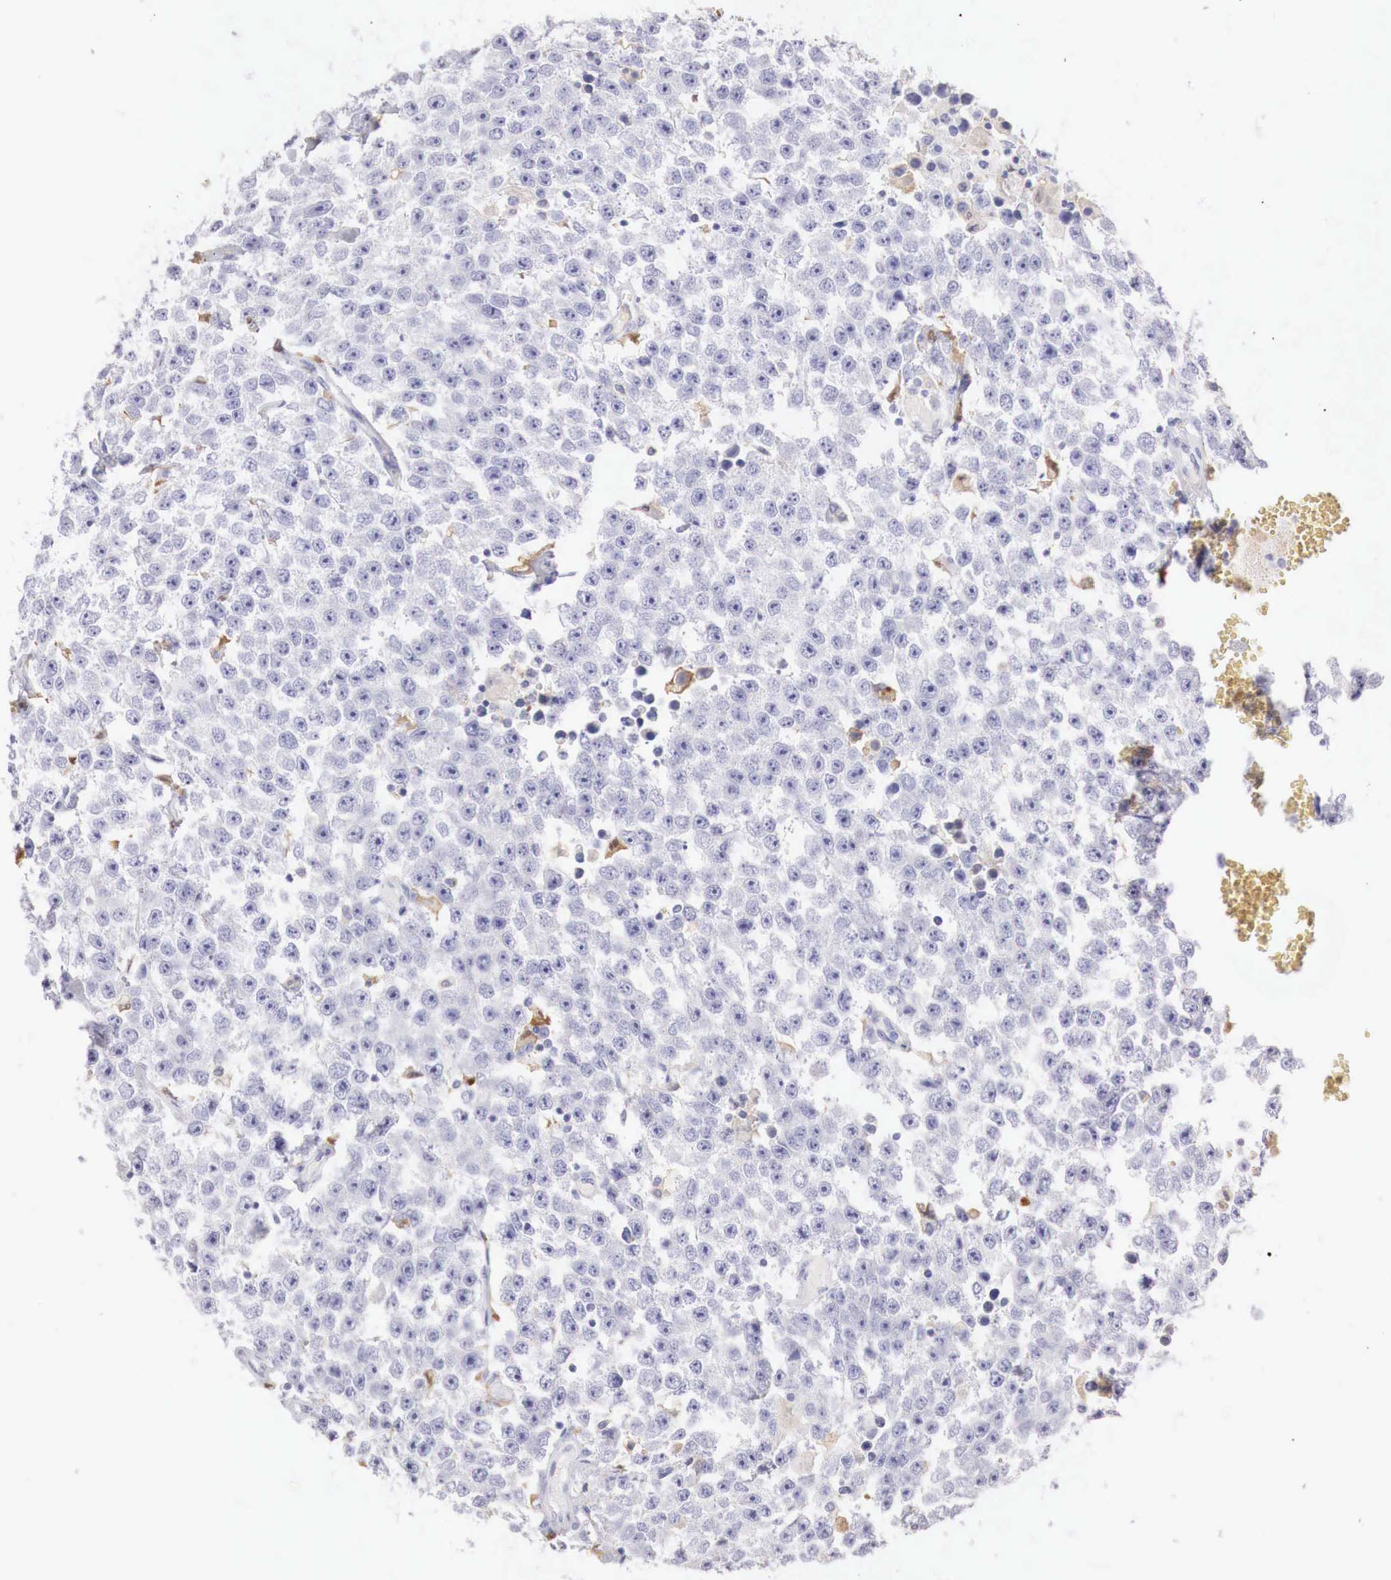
{"staining": {"intensity": "negative", "quantity": "none", "location": "none"}, "tissue": "testis cancer", "cell_type": "Tumor cells", "image_type": "cancer", "snomed": [{"axis": "morphology", "description": "Seminoma, NOS"}, {"axis": "topography", "description": "Testis"}], "caption": "Histopathology image shows no protein positivity in tumor cells of testis cancer (seminoma) tissue. Nuclei are stained in blue.", "gene": "RENBP", "patient": {"sex": "male", "age": 52}}